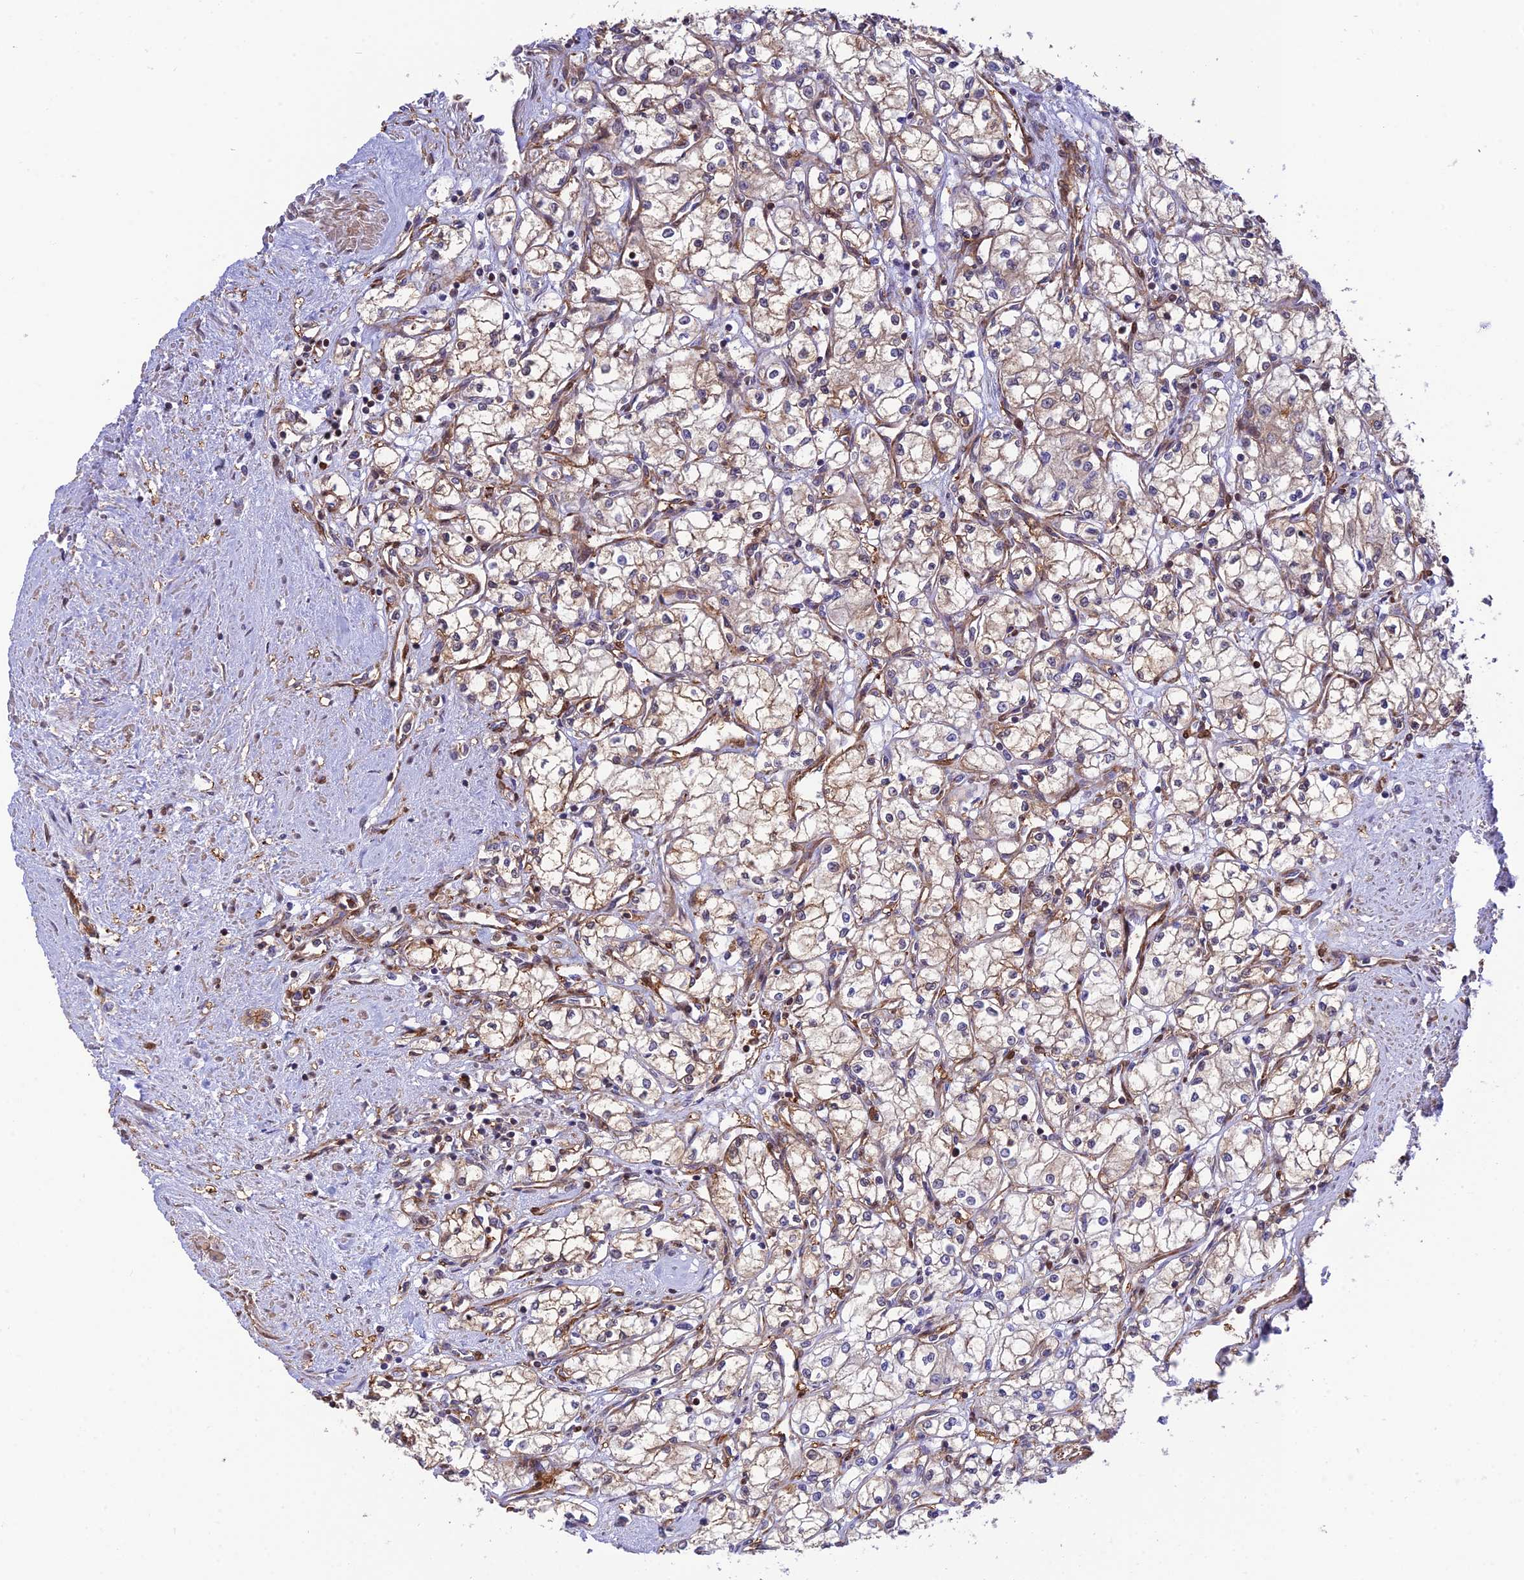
{"staining": {"intensity": "weak", "quantity": "25%-75%", "location": "cytoplasmic/membranous"}, "tissue": "renal cancer", "cell_type": "Tumor cells", "image_type": "cancer", "snomed": [{"axis": "morphology", "description": "Adenocarcinoma, NOS"}, {"axis": "topography", "description": "Kidney"}], "caption": "This is an image of IHC staining of renal cancer, which shows weak positivity in the cytoplasmic/membranous of tumor cells.", "gene": "EVI5L", "patient": {"sex": "male", "age": 59}}